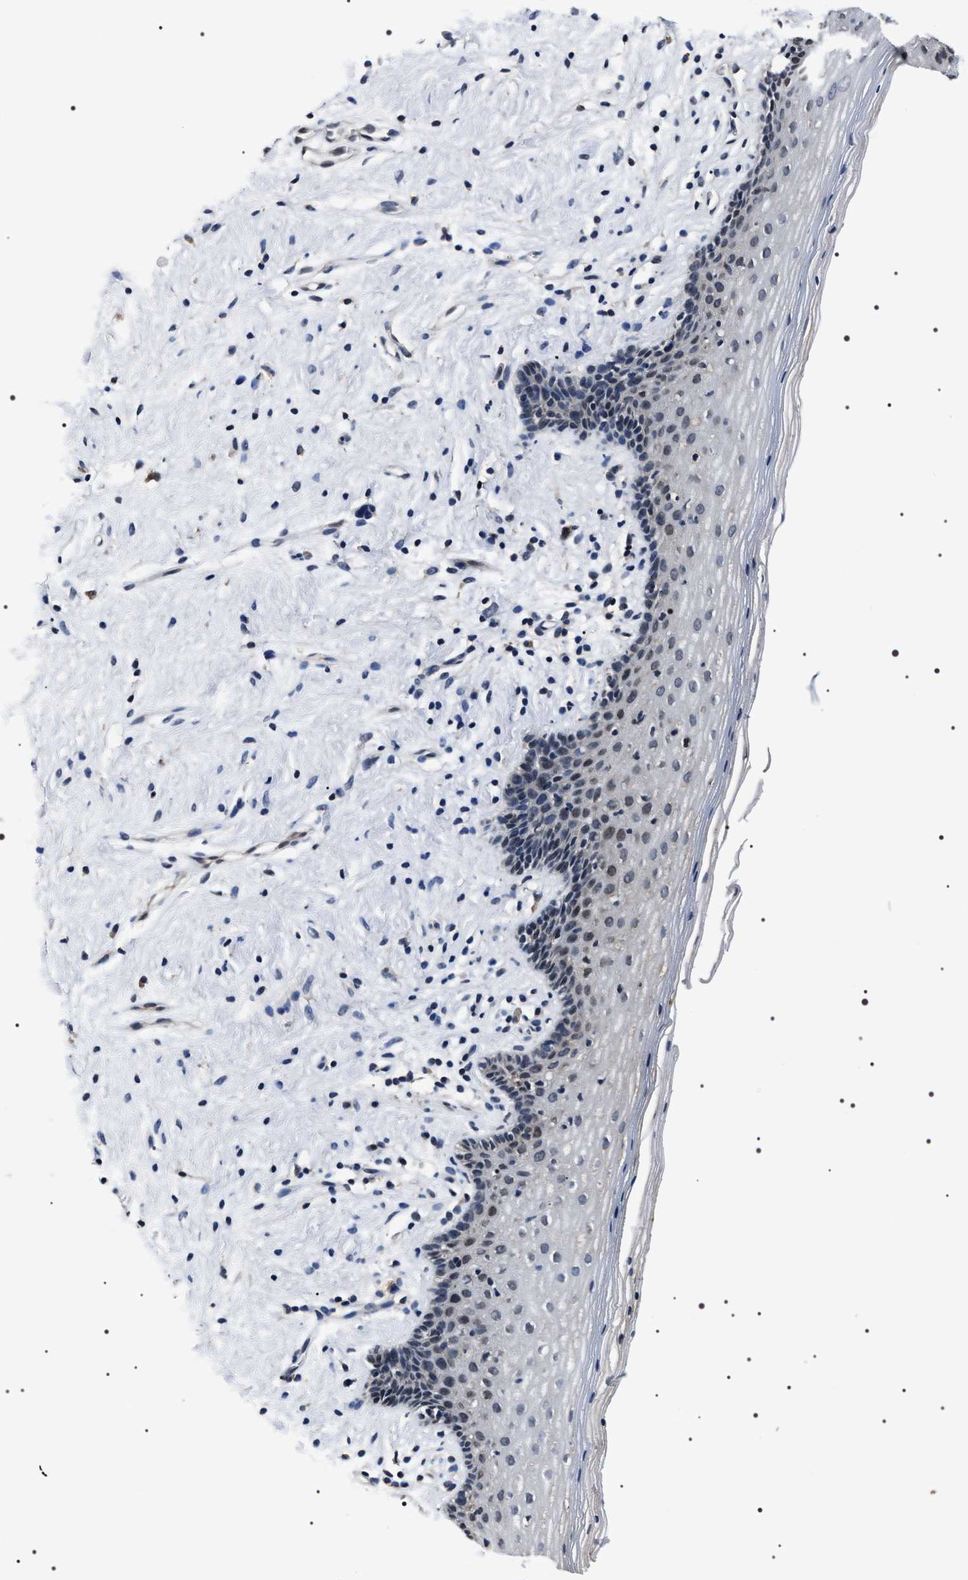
{"staining": {"intensity": "weak", "quantity": "<25%", "location": "nuclear"}, "tissue": "vagina", "cell_type": "Squamous epithelial cells", "image_type": "normal", "snomed": [{"axis": "morphology", "description": "Normal tissue, NOS"}, {"axis": "topography", "description": "Vagina"}], "caption": "DAB (3,3'-diaminobenzidine) immunohistochemical staining of unremarkable human vagina displays no significant expression in squamous epithelial cells. The staining was performed using DAB to visualize the protein expression in brown, while the nuclei were stained in blue with hematoxylin (Magnification: 20x).", "gene": "SIPA1", "patient": {"sex": "female", "age": 44}}